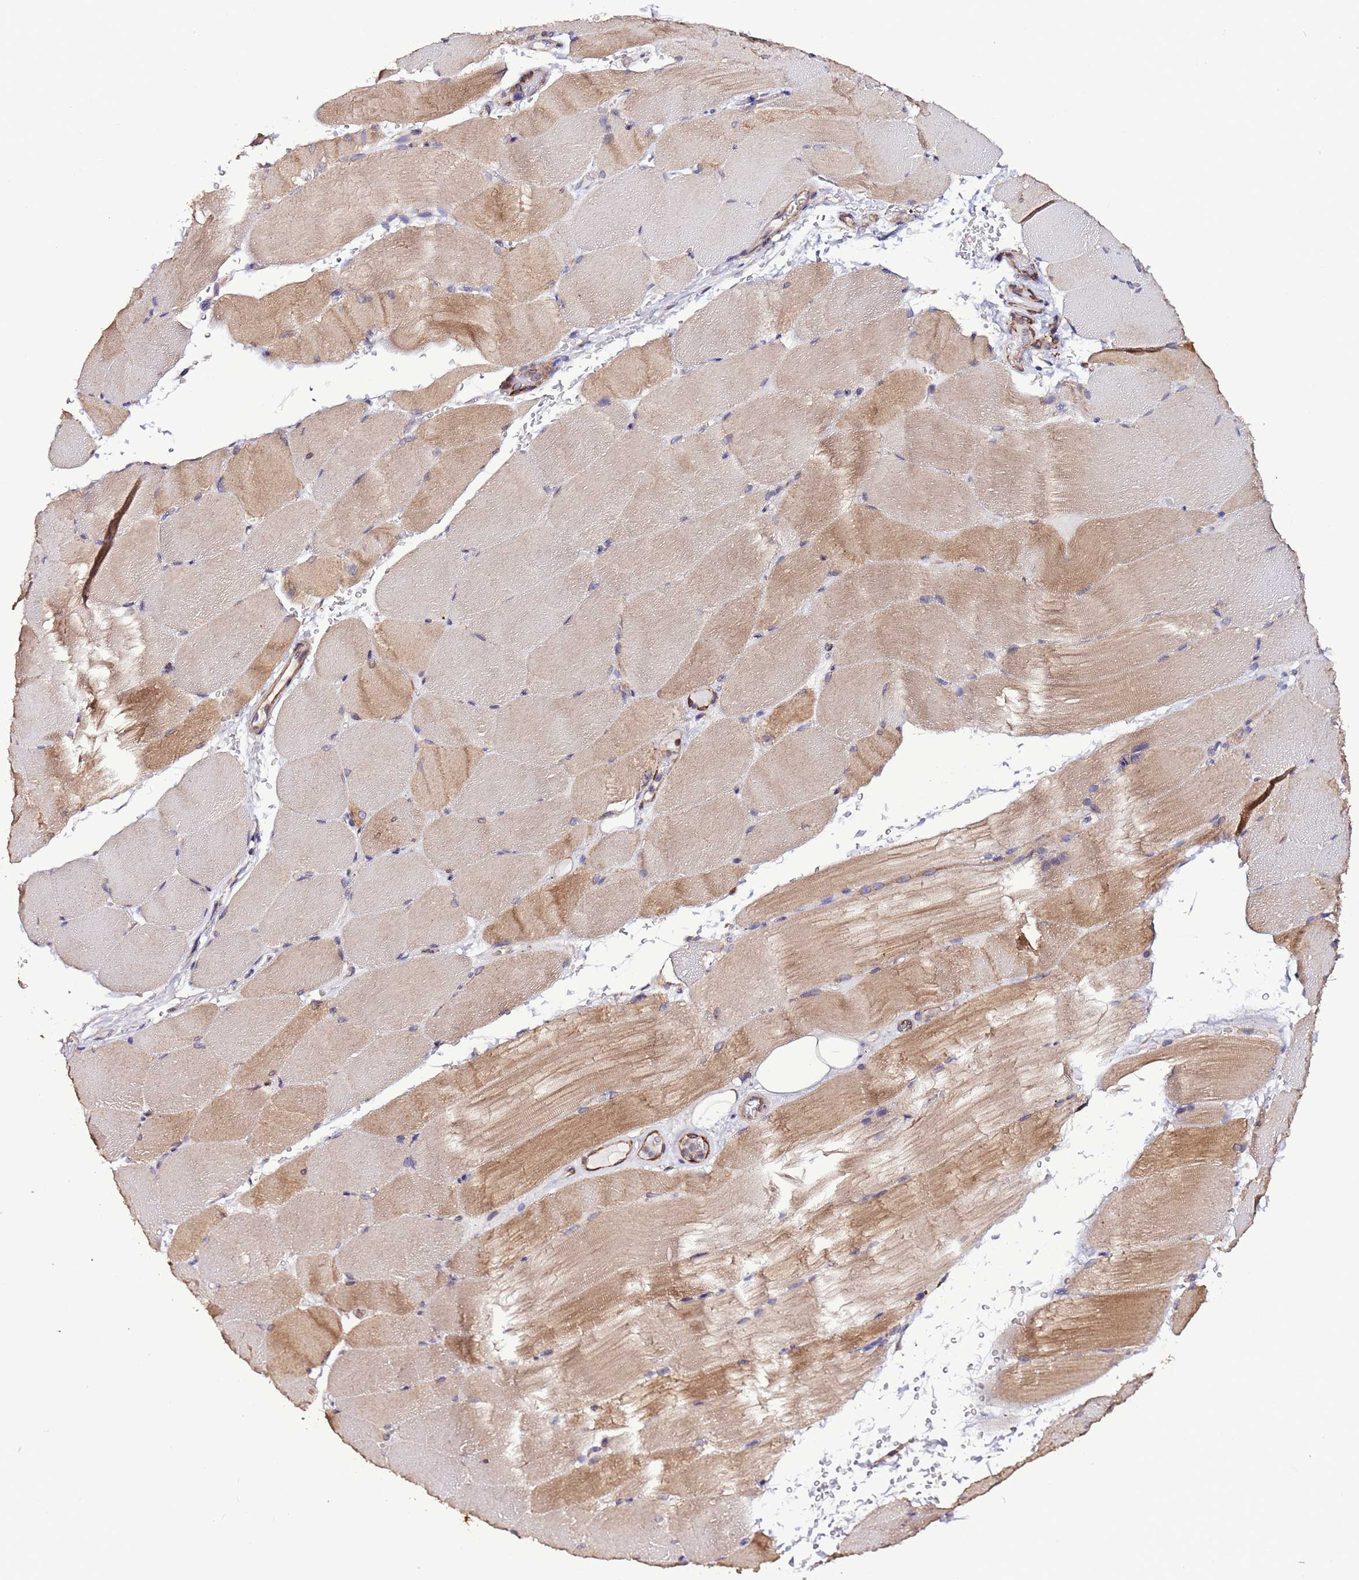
{"staining": {"intensity": "moderate", "quantity": "<25%", "location": "cytoplasmic/membranous"}, "tissue": "skeletal muscle", "cell_type": "Myocytes", "image_type": "normal", "snomed": [{"axis": "morphology", "description": "Normal tissue, NOS"}, {"axis": "topography", "description": "Skeletal muscle"}, {"axis": "topography", "description": "Parathyroid gland"}], "caption": "Immunohistochemistry (IHC) staining of benign skeletal muscle, which exhibits low levels of moderate cytoplasmic/membranous staining in approximately <25% of myocytes indicating moderate cytoplasmic/membranous protein staining. The staining was performed using DAB (3,3'-diaminobenzidine) (brown) for protein detection and nuclei were counterstained in hematoxylin (blue).", "gene": "SLC41A3", "patient": {"sex": "female", "age": 37}}